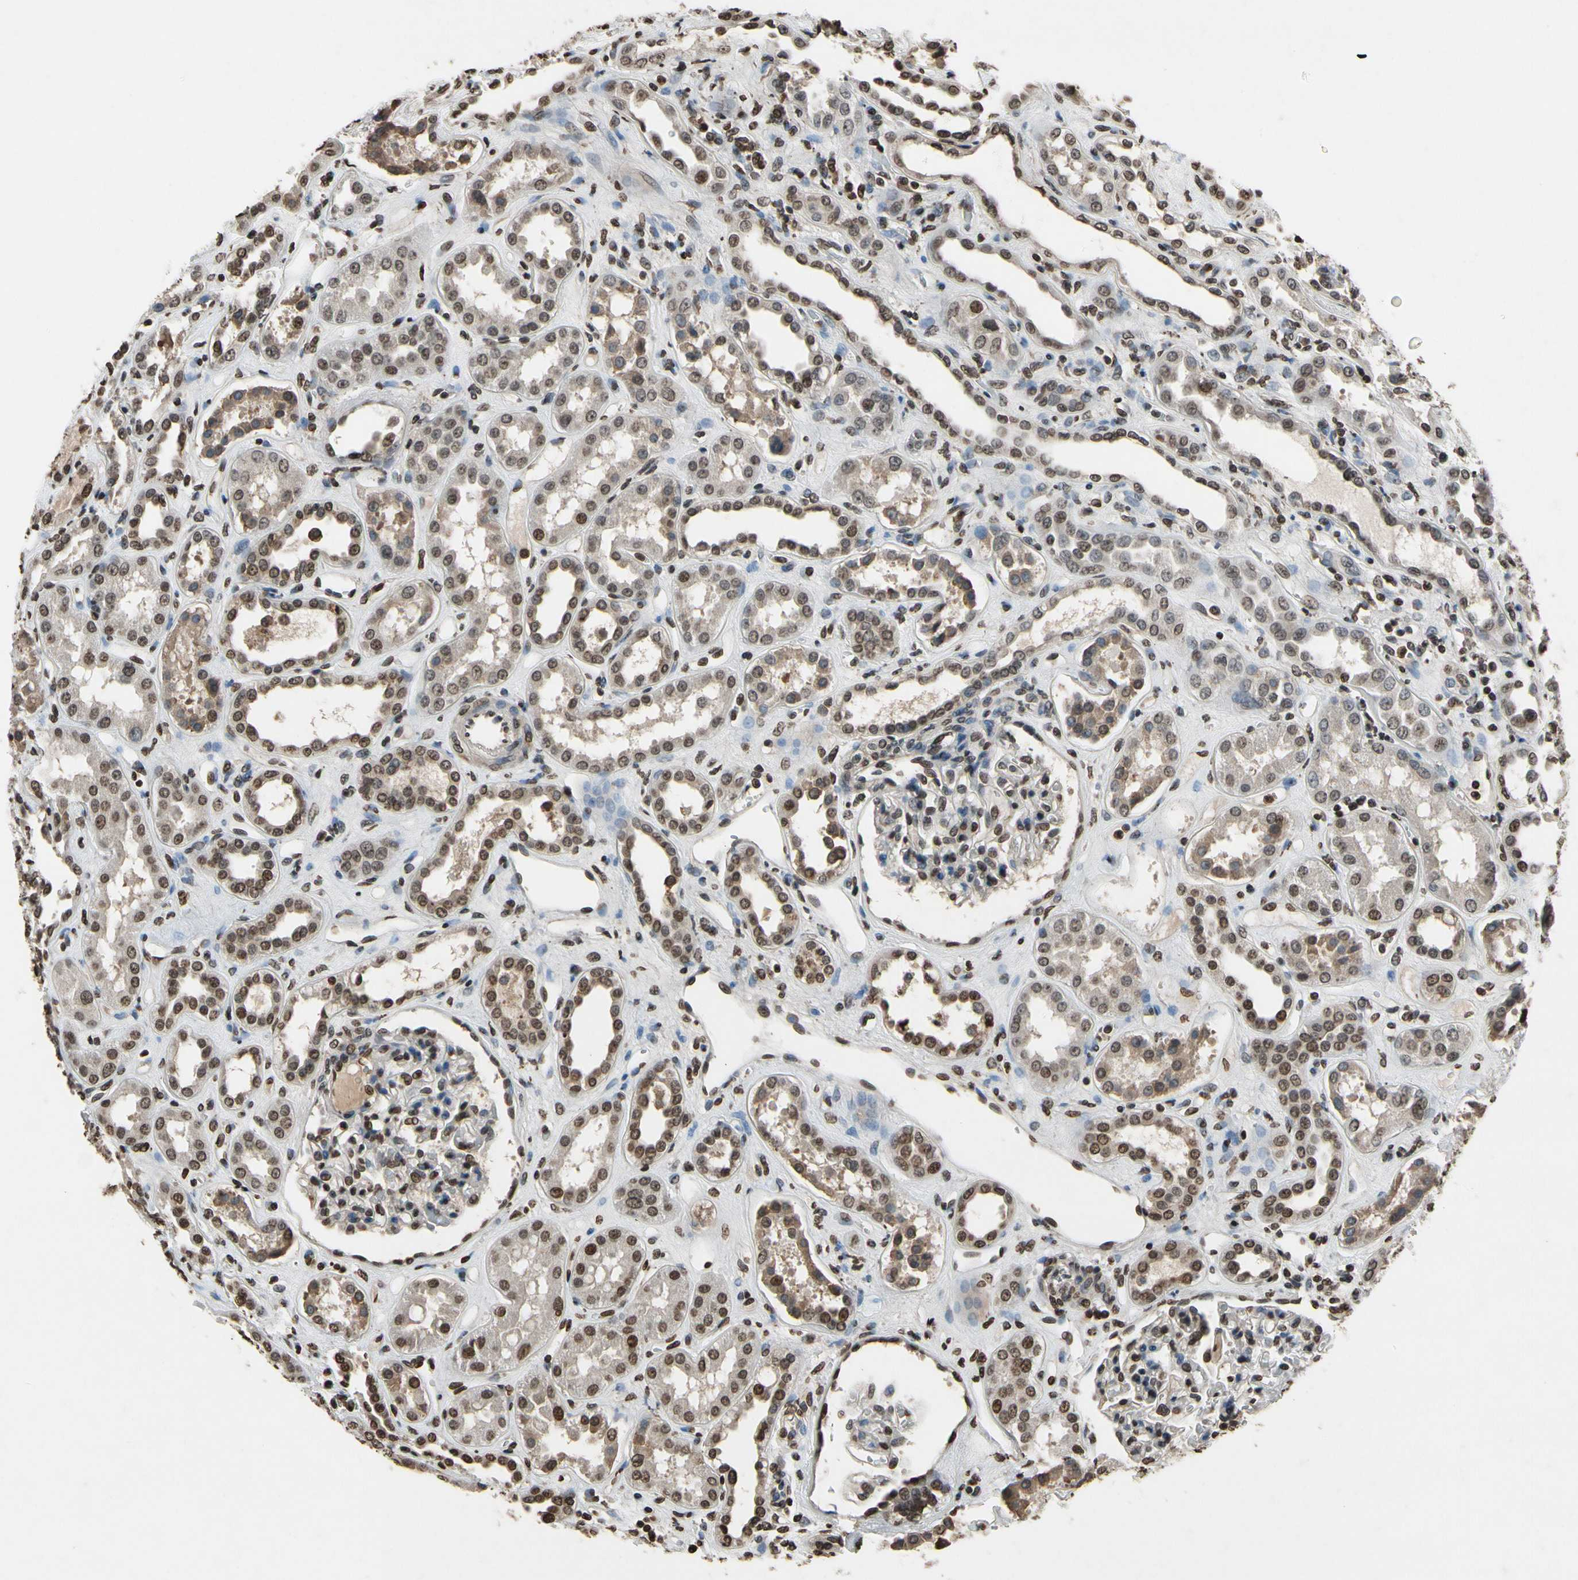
{"staining": {"intensity": "weak", "quantity": "25%-75%", "location": "nuclear"}, "tissue": "kidney", "cell_type": "Cells in glomeruli", "image_type": "normal", "snomed": [{"axis": "morphology", "description": "Normal tissue, NOS"}, {"axis": "topography", "description": "Kidney"}], "caption": "High-power microscopy captured an IHC micrograph of benign kidney, revealing weak nuclear positivity in about 25%-75% of cells in glomeruli. The staining is performed using DAB brown chromogen to label protein expression. The nuclei are counter-stained blue using hematoxylin.", "gene": "HIPK2", "patient": {"sex": "male", "age": 59}}